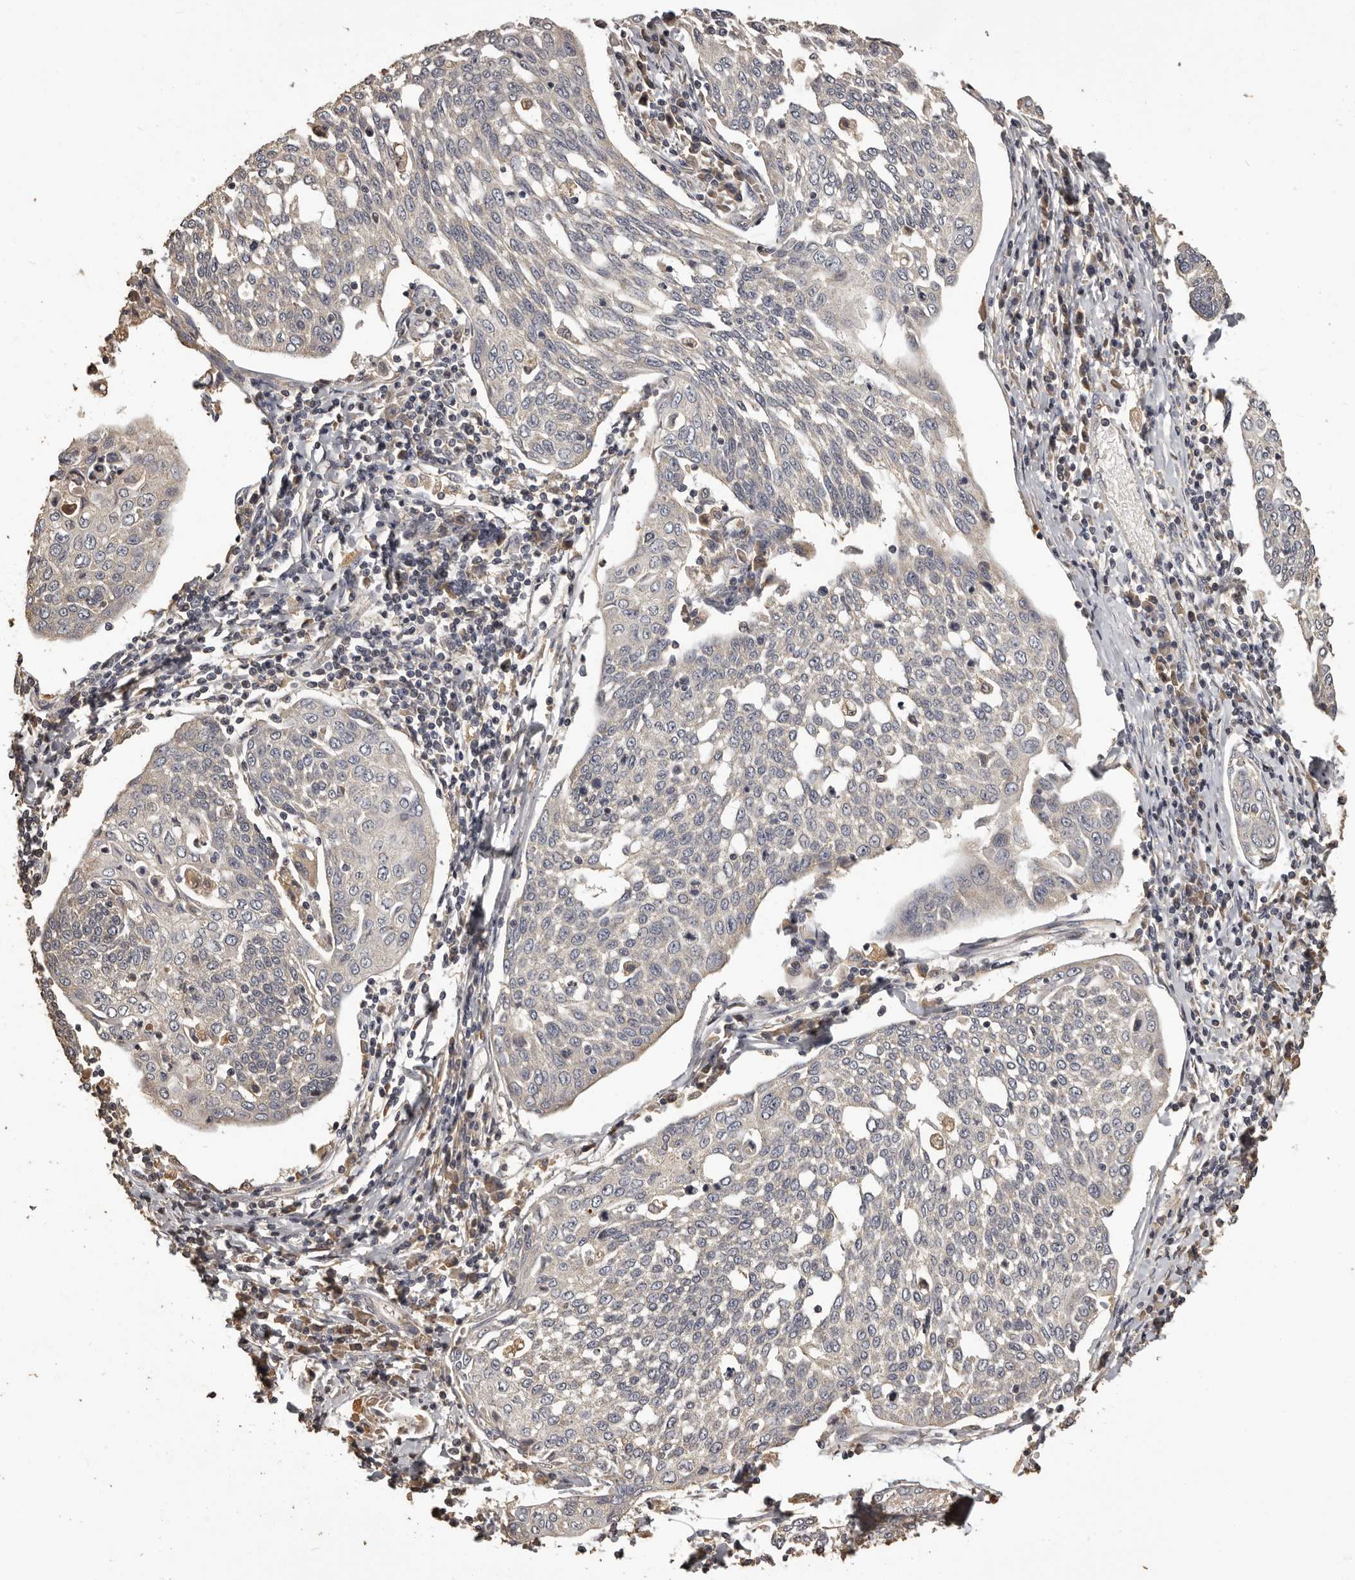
{"staining": {"intensity": "negative", "quantity": "none", "location": "none"}, "tissue": "cervical cancer", "cell_type": "Tumor cells", "image_type": "cancer", "snomed": [{"axis": "morphology", "description": "Squamous cell carcinoma, NOS"}, {"axis": "topography", "description": "Cervix"}], "caption": "IHC histopathology image of cervical cancer stained for a protein (brown), which demonstrates no positivity in tumor cells.", "gene": "MGAT5", "patient": {"sex": "female", "age": 34}}